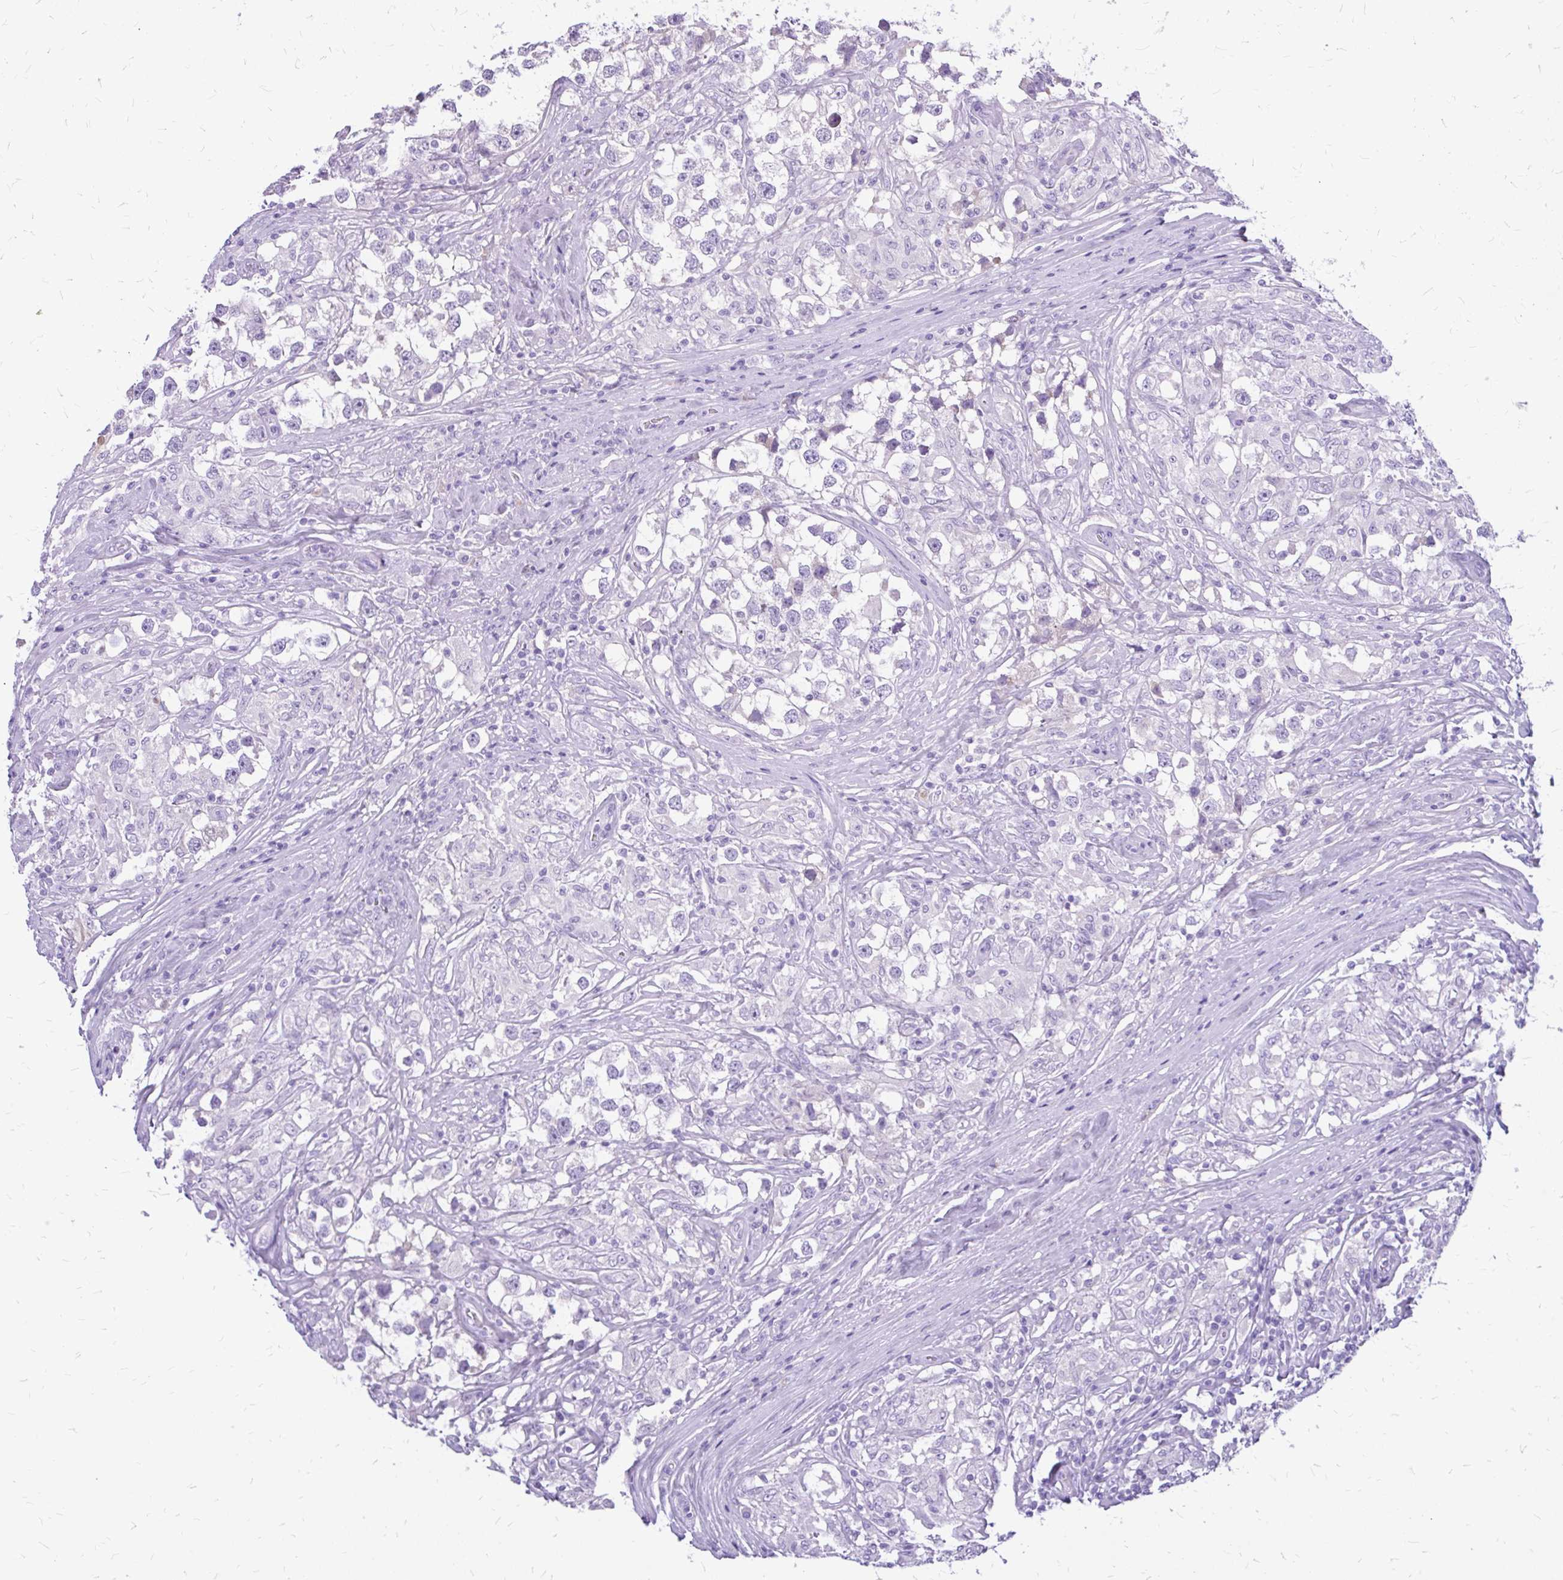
{"staining": {"intensity": "negative", "quantity": "none", "location": "none"}, "tissue": "testis cancer", "cell_type": "Tumor cells", "image_type": "cancer", "snomed": [{"axis": "morphology", "description": "Seminoma, NOS"}, {"axis": "topography", "description": "Testis"}], "caption": "DAB immunohistochemical staining of seminoma (testis) exhibits no significant staining in tumor cells.", "gene": "MAP1LC3A", "patient": {"sex": "male", "age": 46}}